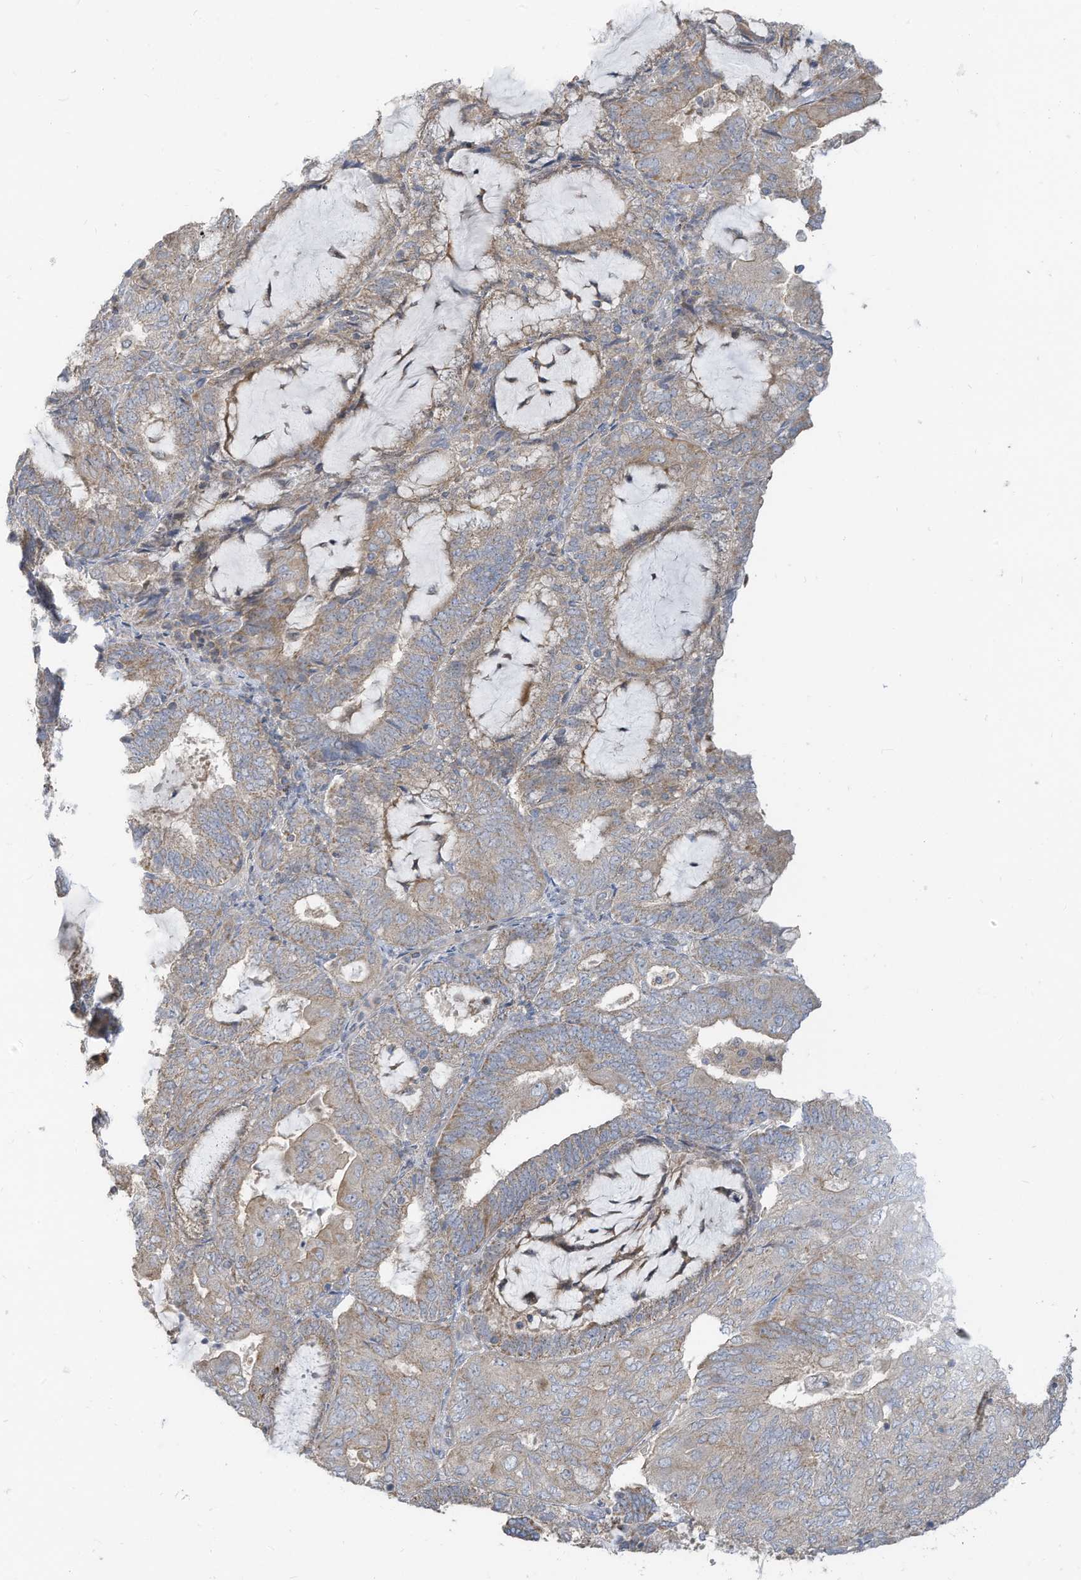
{"staining": {"intensity": "moderate", "quantity": "25%-75%", "location": "cytoplasmic/membranous"}, "tissue": "endometrial cancer", "cell_type": "Tumor cells", "image_type": "cancer", "snomed": [{"axis": "morphology", "description": "Adenocarcinoma, NOS"}, {"axis": "topography", "description": "Endometrium"}], "caption": "Tumor cells demonstrate medium levels of moderate cytoplasmic/membranous staining in about 25%-75% of cells in adenocarcinoma (endometrial).", "gene": "GTPBP2", "patient": {"sex": "female", "age": 81}}